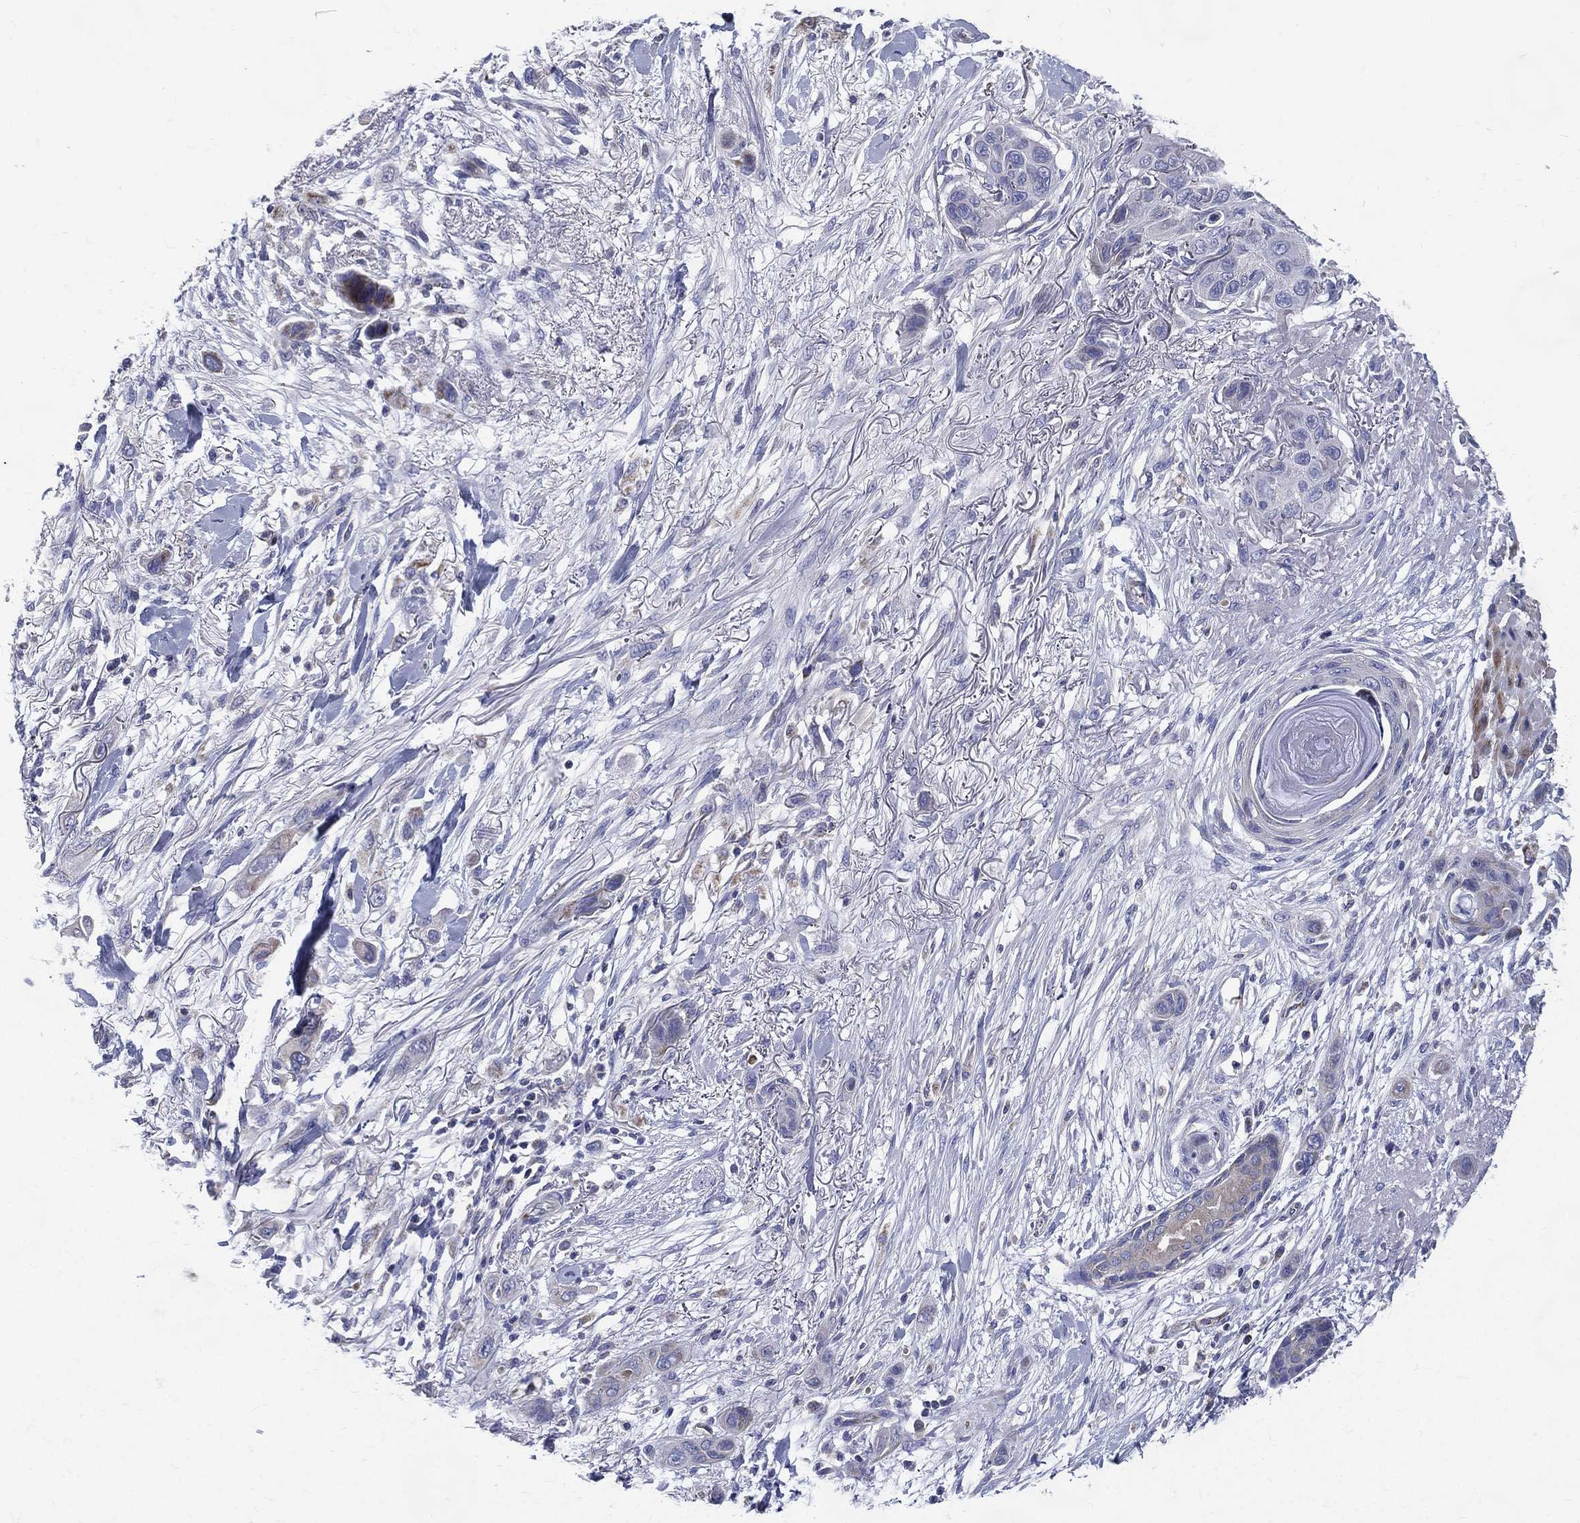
{"staining": {"intensity": "negative", "quantity": "none", "location": "none"}, "tissue": "skin cancer", "cell_type": "Tumor cells", "image_type": "cancer", "snomed": [{"axis": "morphology", "description": "Squamous cell carcinoma, NOS"}, {"axis": "topography", "description": "Skin"}], "caption": "The photomicrograph shows no significant staining in tumor cells of skin cancer. (DAB IHC, high magnification).", "gene": "PWWP3A", "patient": {"sex": "male", "age": 79}}